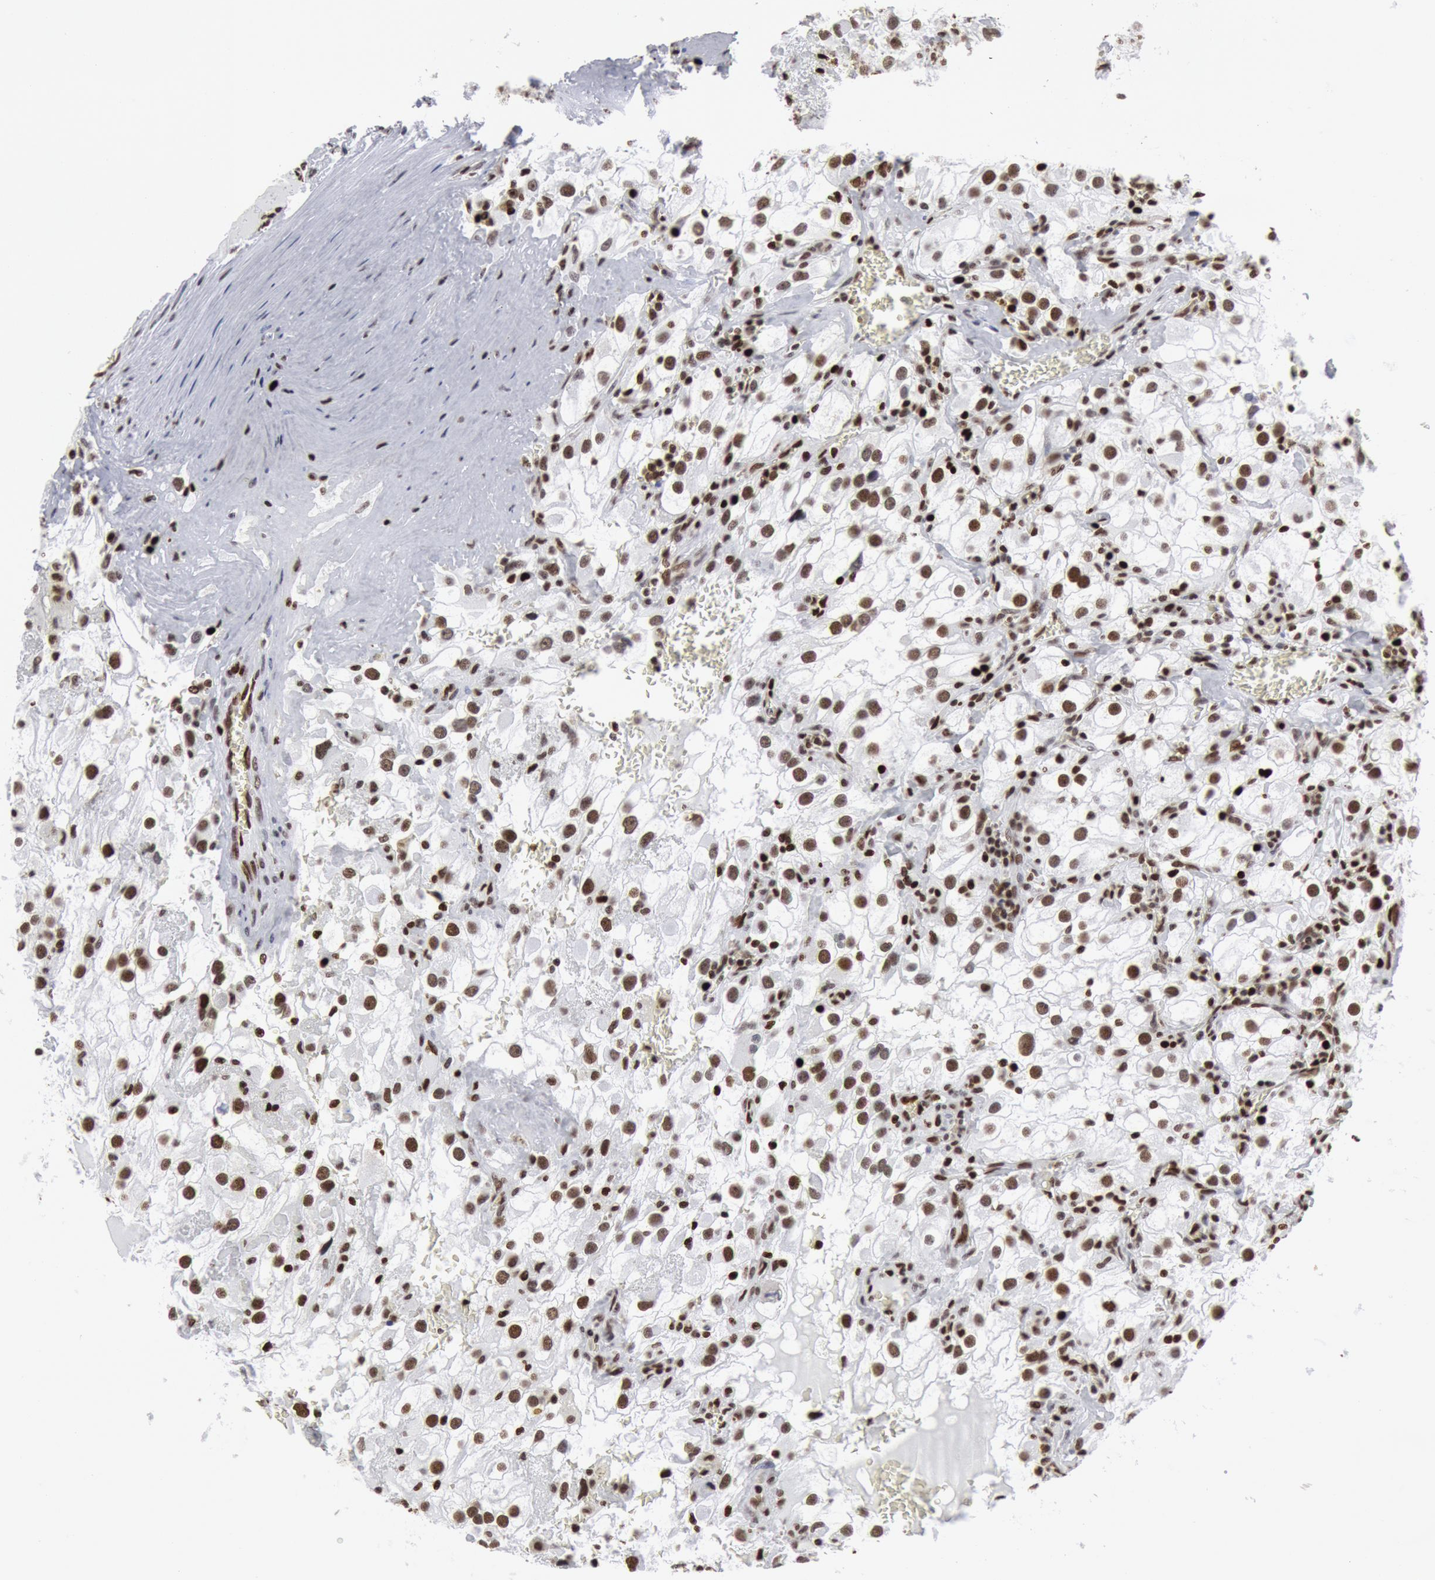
{"staining": {"intensity": "moderate", "quantity": ">75%", "location": "nuclear"}, "tissue": "renal cancer", "cell_type": "Tumor cells", "image_type": "cancer", "snomed": [{"axis": "morphology", "description": "Adenocarcinoma, NOS"}, {"axis": "topography", "description": "Kidney"}], "caption": "This is an image of immunohistochemistry staining of renal cancer, which shows moderate staining in the nuclear of tumor cells.", "gene": "SUB1", "patient": {"sex": "female", "age": 52}}